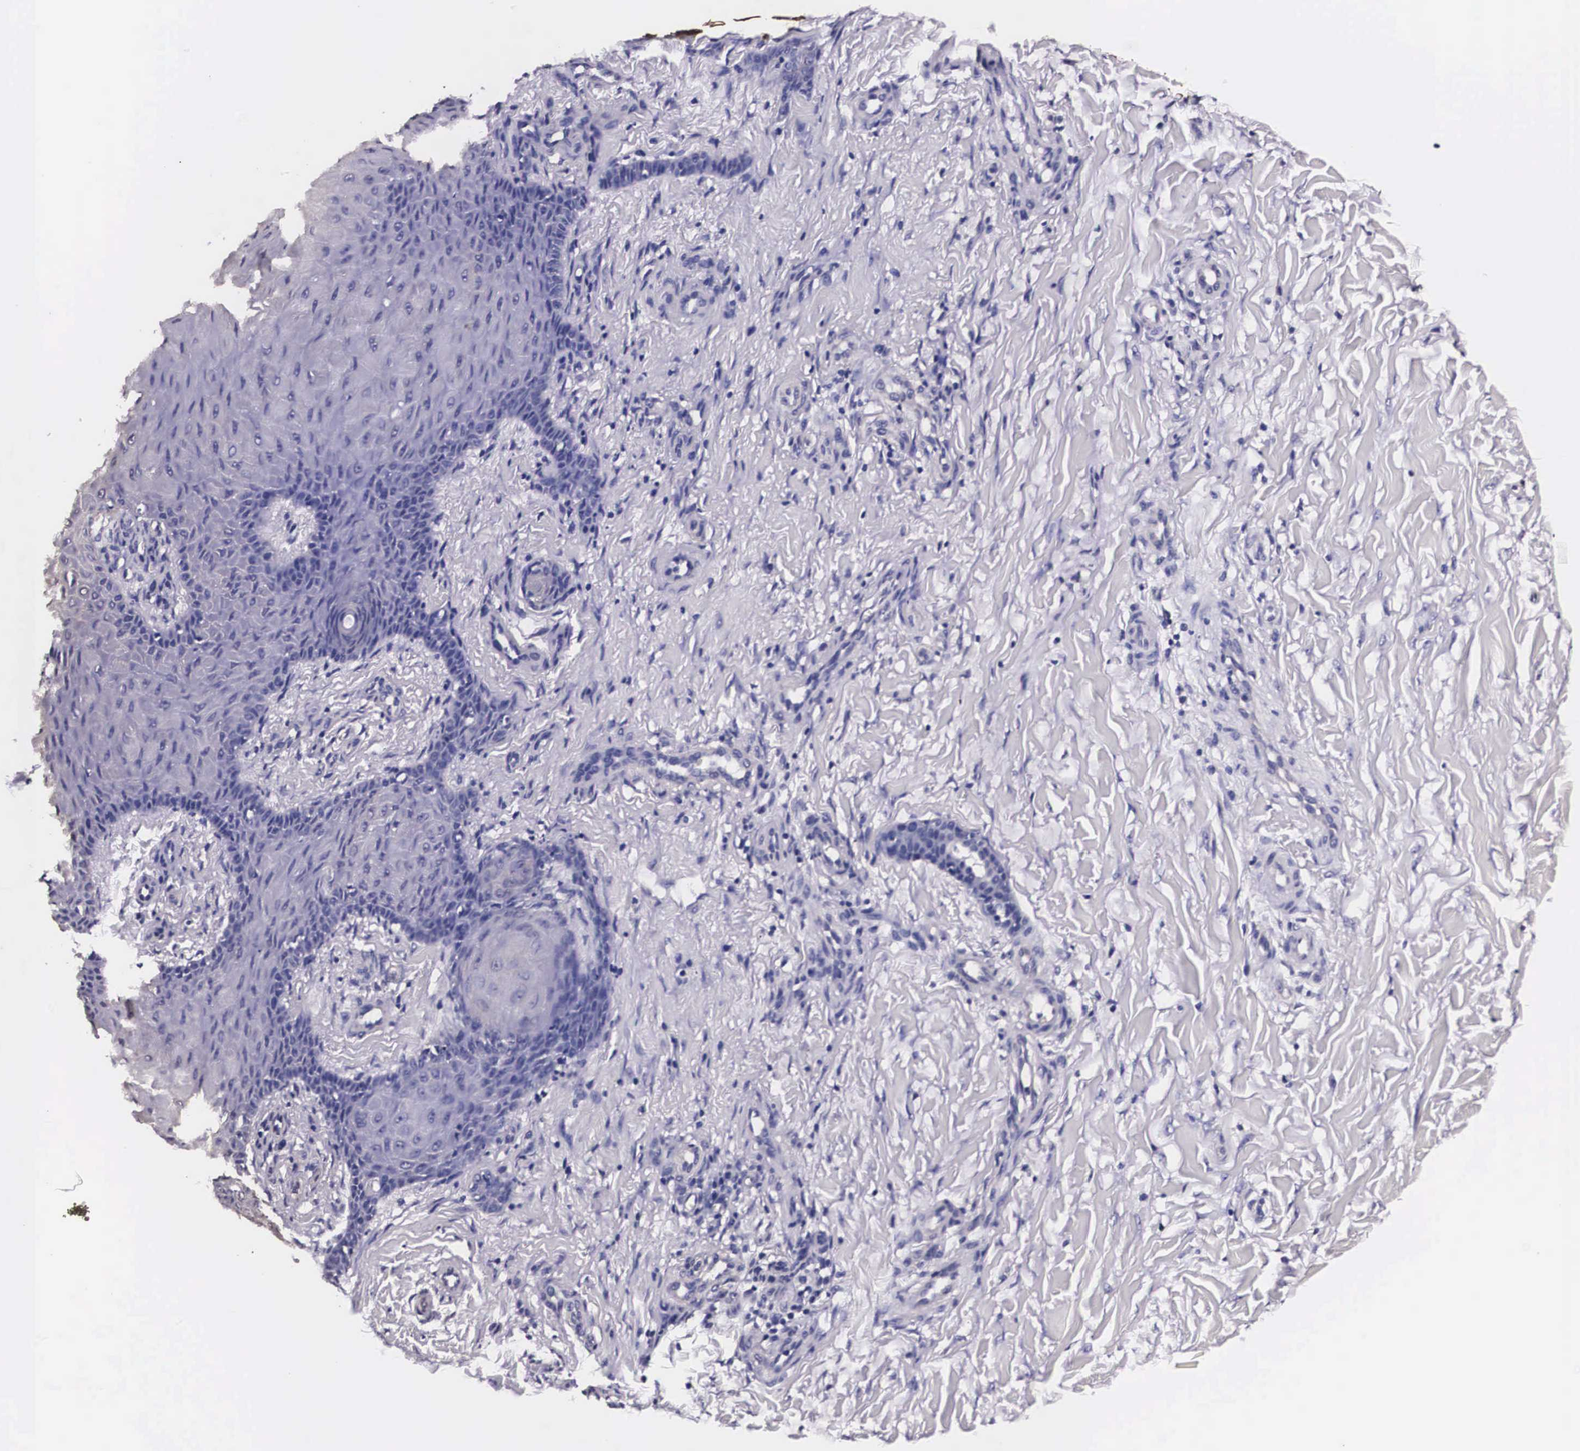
{"staining": {"intensity": "negative", "quantity": "none", "location": "none"}, "tissue": "skin cancer", "cell_type": "Tumor cells", "image_type": "cancer", "snomed": [{"axis": "morphology", "description": "Normal tissue, NOS"}, {"axis": "morphology", "description": "Basal cell carcinoma"}, {"axis": "topography", "description": "Skin"}], "caption": "Protein analysis of skin cancer (basal cell carcinoma) displays no significant staining in tumor cells.", "gene": "PHETA2", "patient": {"sex": "male", "age": 81}}